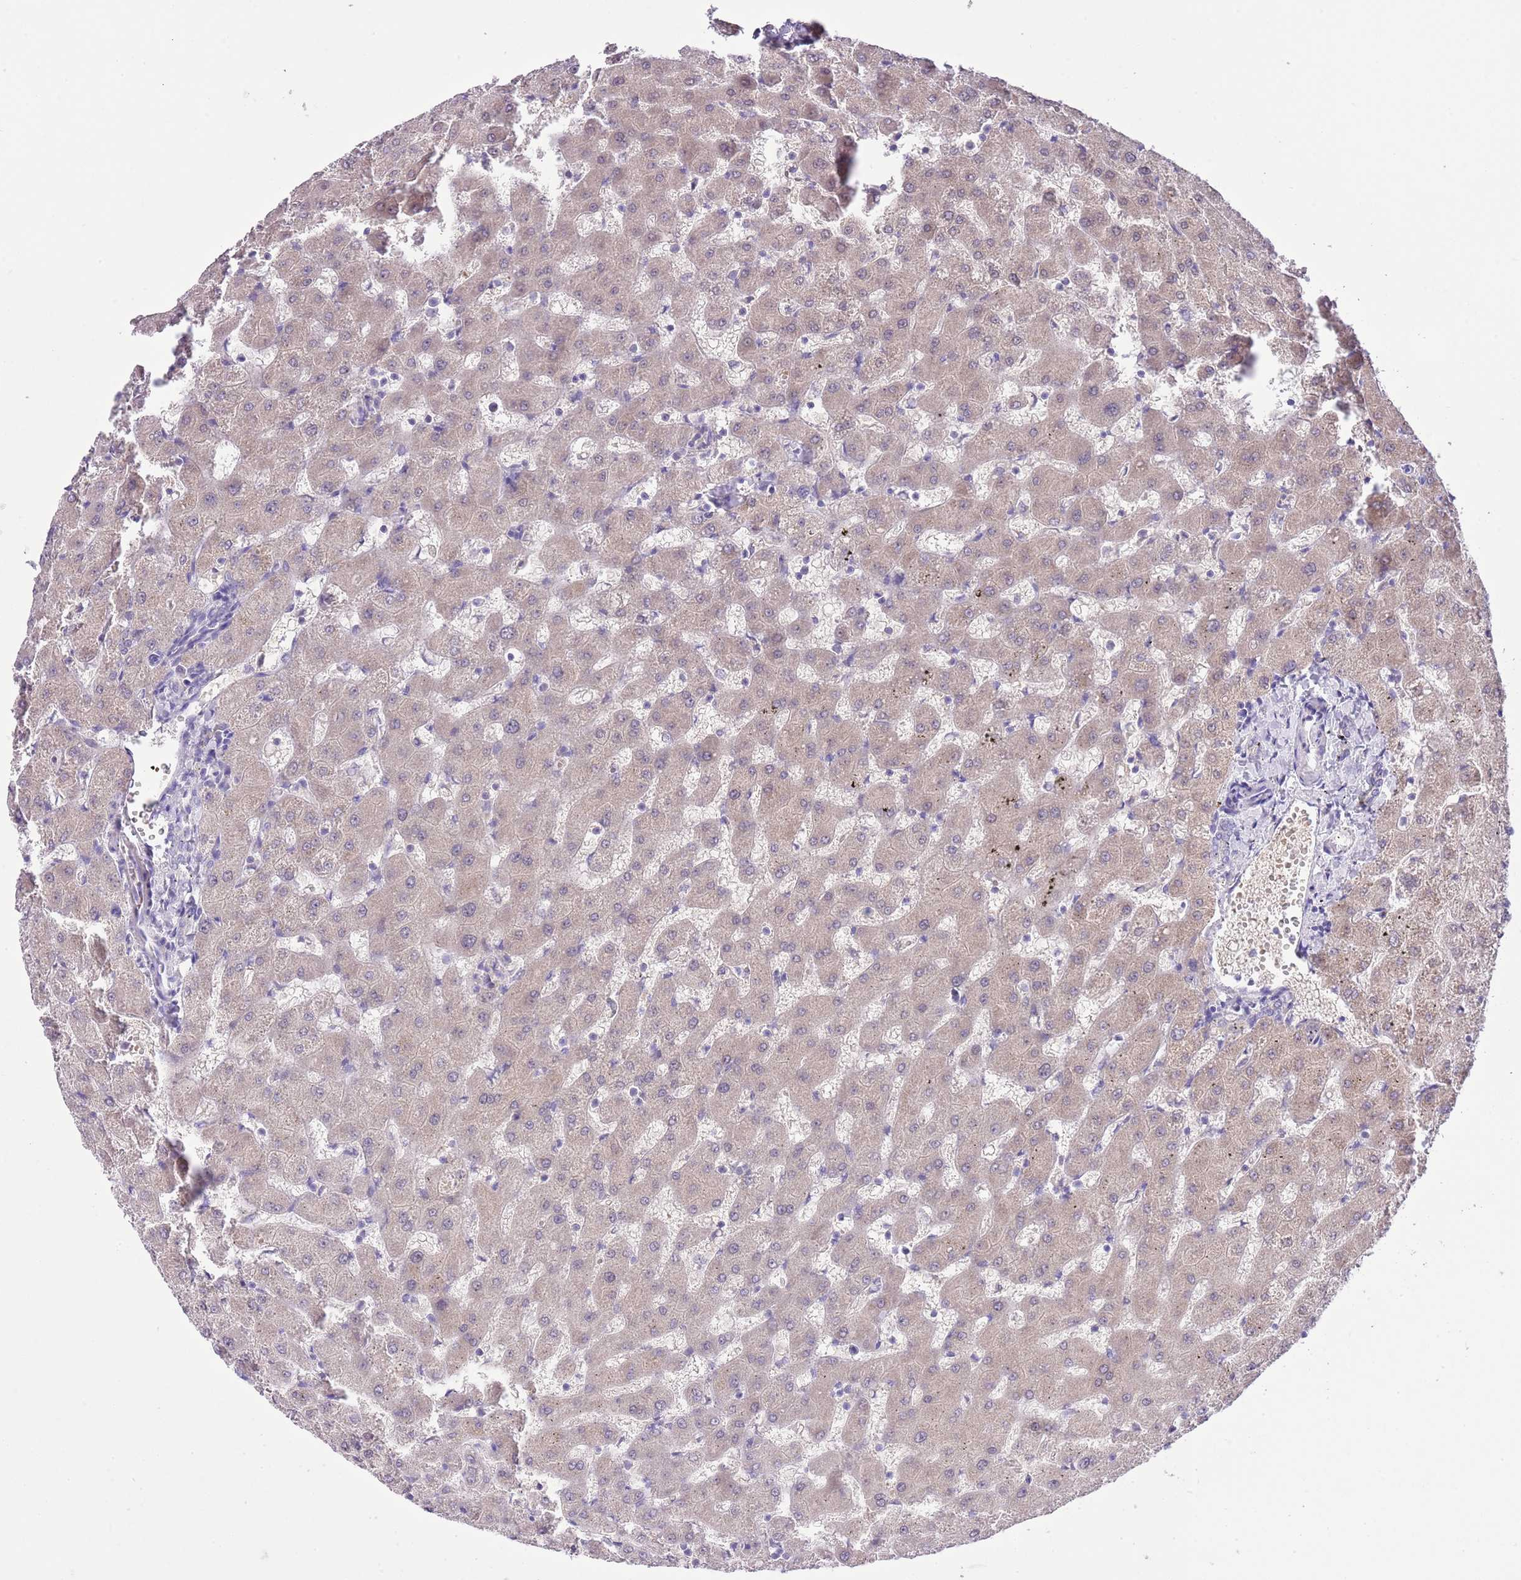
{"staining": {"intensity": "negative", "quantity": "none", "location": "none"}, "tissue": "liver", "cell_type": "Cholangiocytes", "image_type": "normal", "snomed": [{"axis": "morphology", "description": "Normal tissue, NOS"}, {"axis": "topography", "description": "Liver"}], "caption": "Immunohistochemical staining of benign human liver shows no significant positivity in cholangiocytes. (DAB (3,3'-diaminobenzidine) IHC, high magnification).", "gene": "GALK2", "patient": {"sex": "female", "age": 63}}